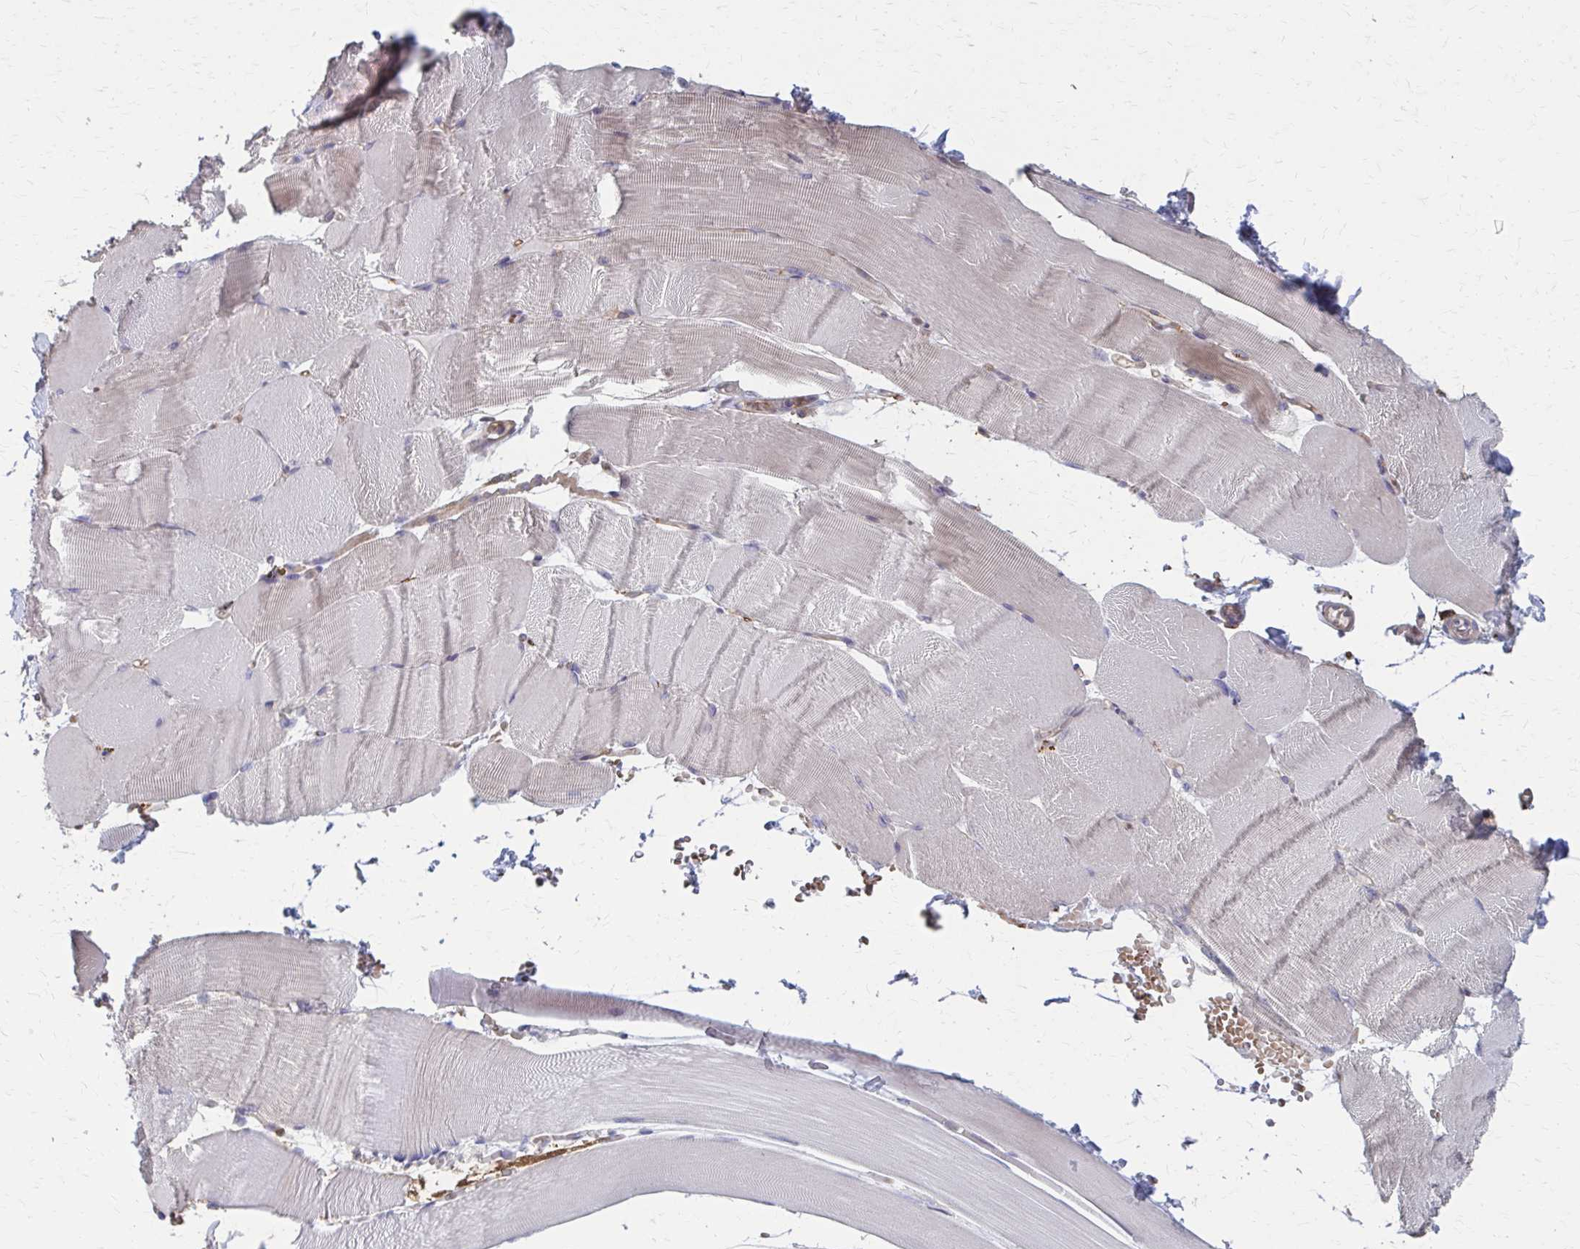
{"staining": {"intensity": "negative", "quantity": "none", "location": "none"}, "tissue": "skeletal muscle", "cell_type": "Myocytes", "image_type": "normal", "snomed": [{"axis": "morphology", "description": "Normal tissue, NOS"}, {"axis": "topography", "description": "Skeletal muscle"}], "caption": "The image demonstrates no staining of myocytes in benign skeletal muscle.", "gene": "MMP14", "patient": {"sex": "female", "age": 37}}